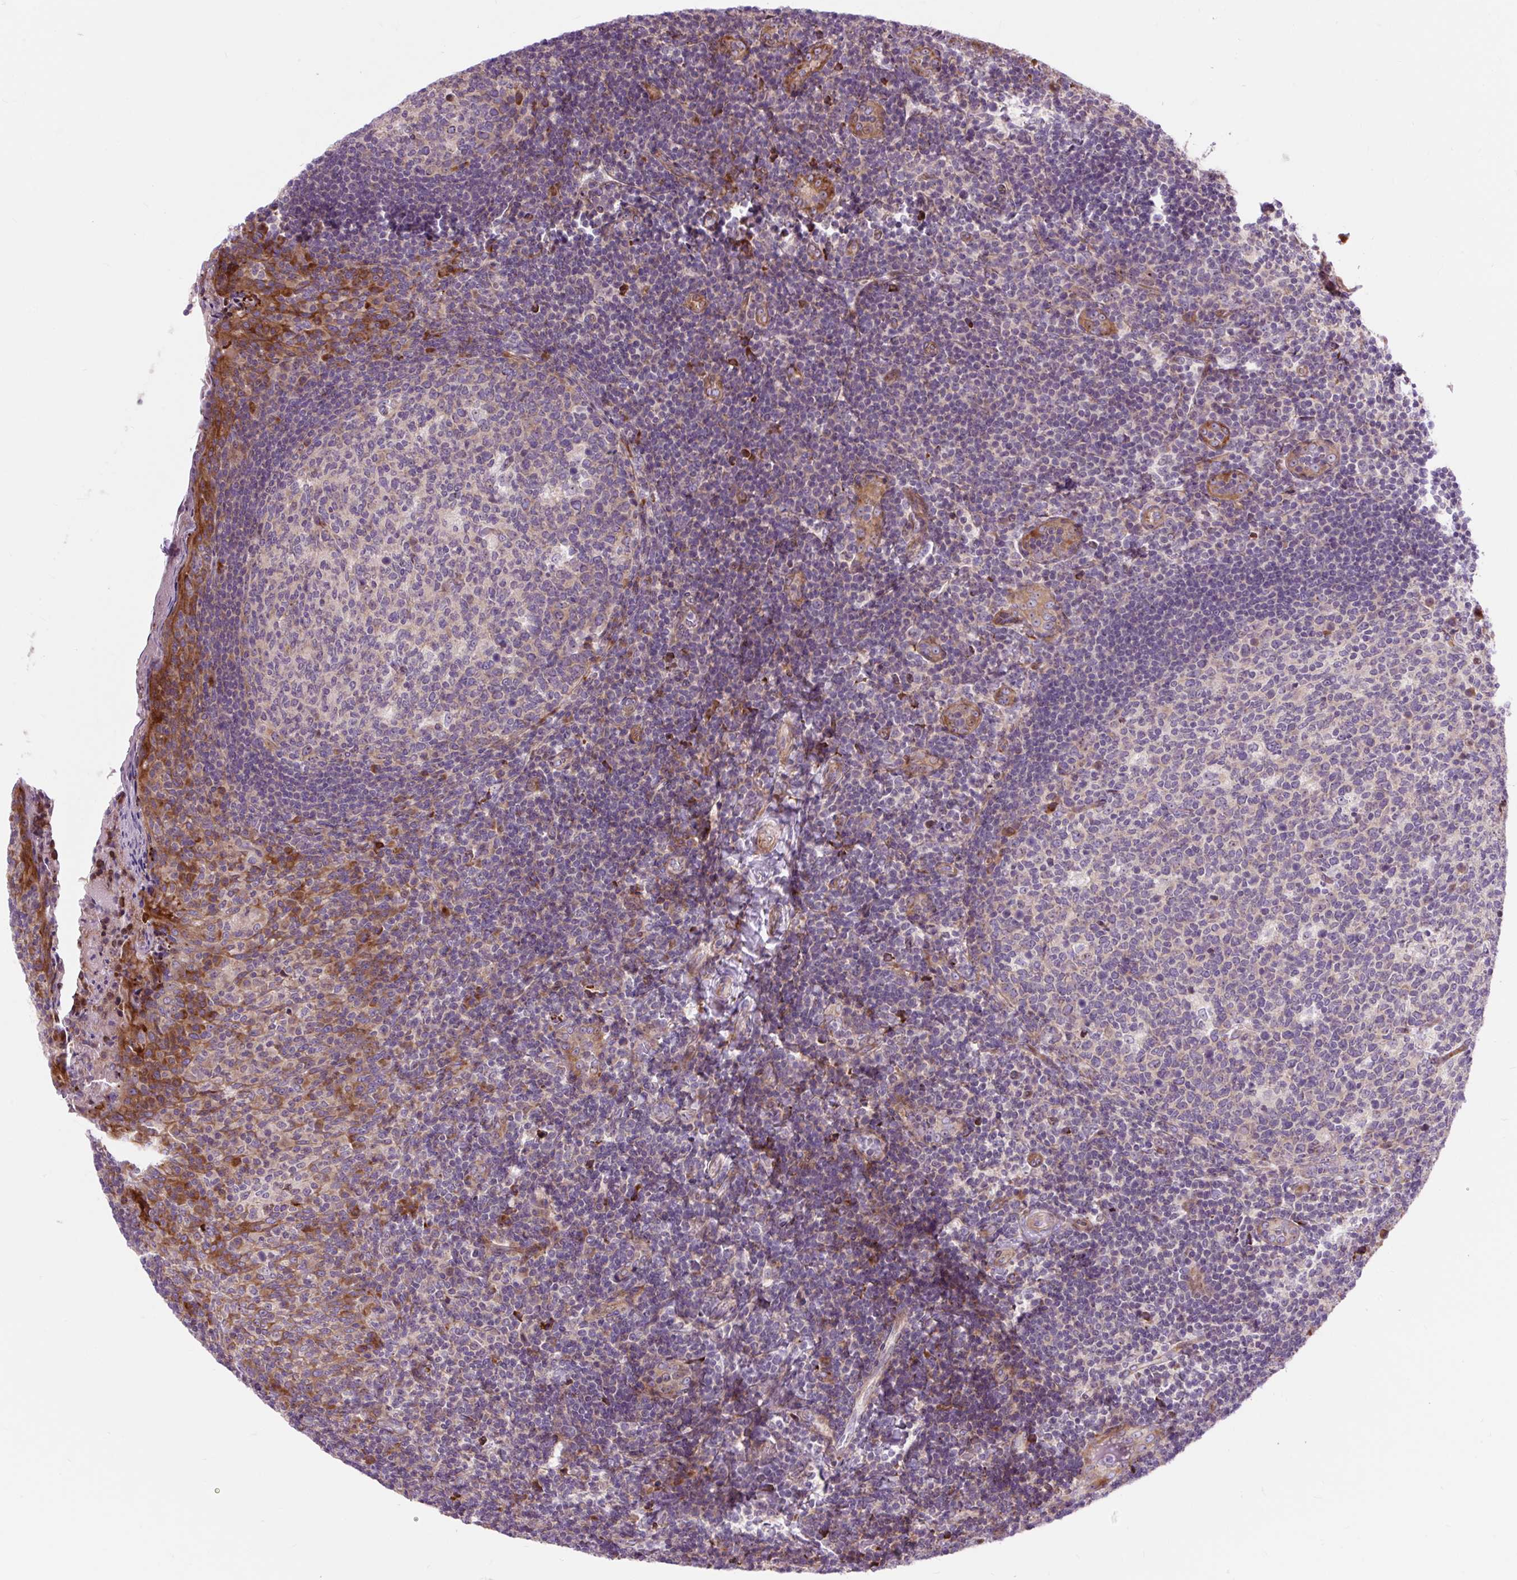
{"staining": {"intensity": "negative", "quantity": "none", "location": "none"}, "tissue": "tonsil", "cell_type": "Germinal center cells", "image_type": "normal", "snomed": [{"axis": "morphology", "description": "Normal tissue, NOS"}, {"axis": "topography", "description": "Tonsil"}], "caption": "The image shows no significant staining in germinal center cells of tonsil.", "gene": "CISD3", "patient": {"sex": "female", "age": 10}}